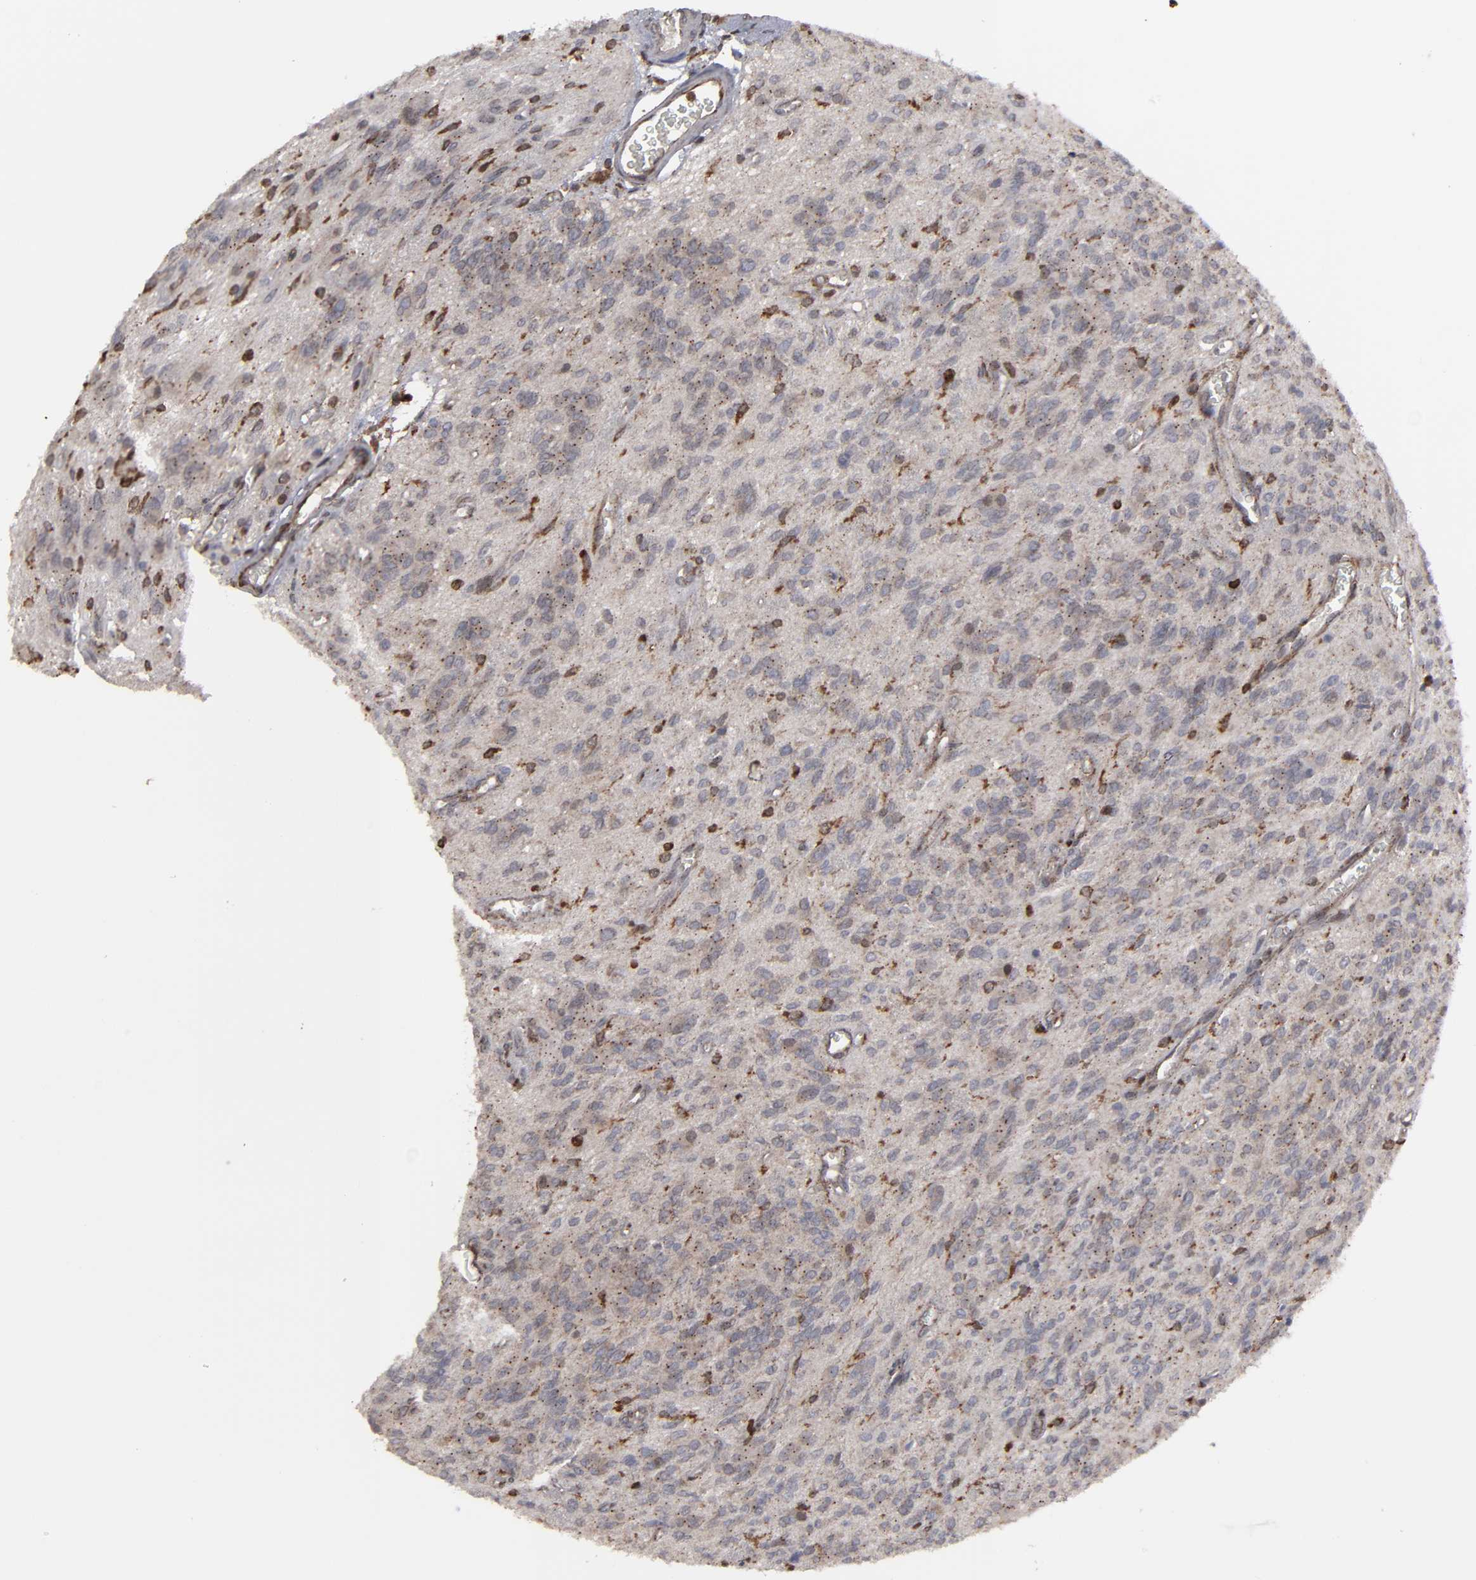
{"staining": {"intensity": "weak", "quantity": "25%-75%", "location": "cytoplasmic/membranous"}, "tissue": "glioma", "cell_type": "Tumor cells", "image_type": "cancer", "snomed": [{"axis": "morphology", "description": "Glioma, malignant, Low grade"}, {"axis": "topography", "description": "Brain"}], "caption": "Weak cytoplasmic/membranous staining is appreciated in approximately 25%-75% of tumor cells in malignant low-grade glioma. (DAB IHC with brightfield microscopy, high magnification).", "gene": "KIAA2026", "patient": {"sex": "female", "age": 15}}